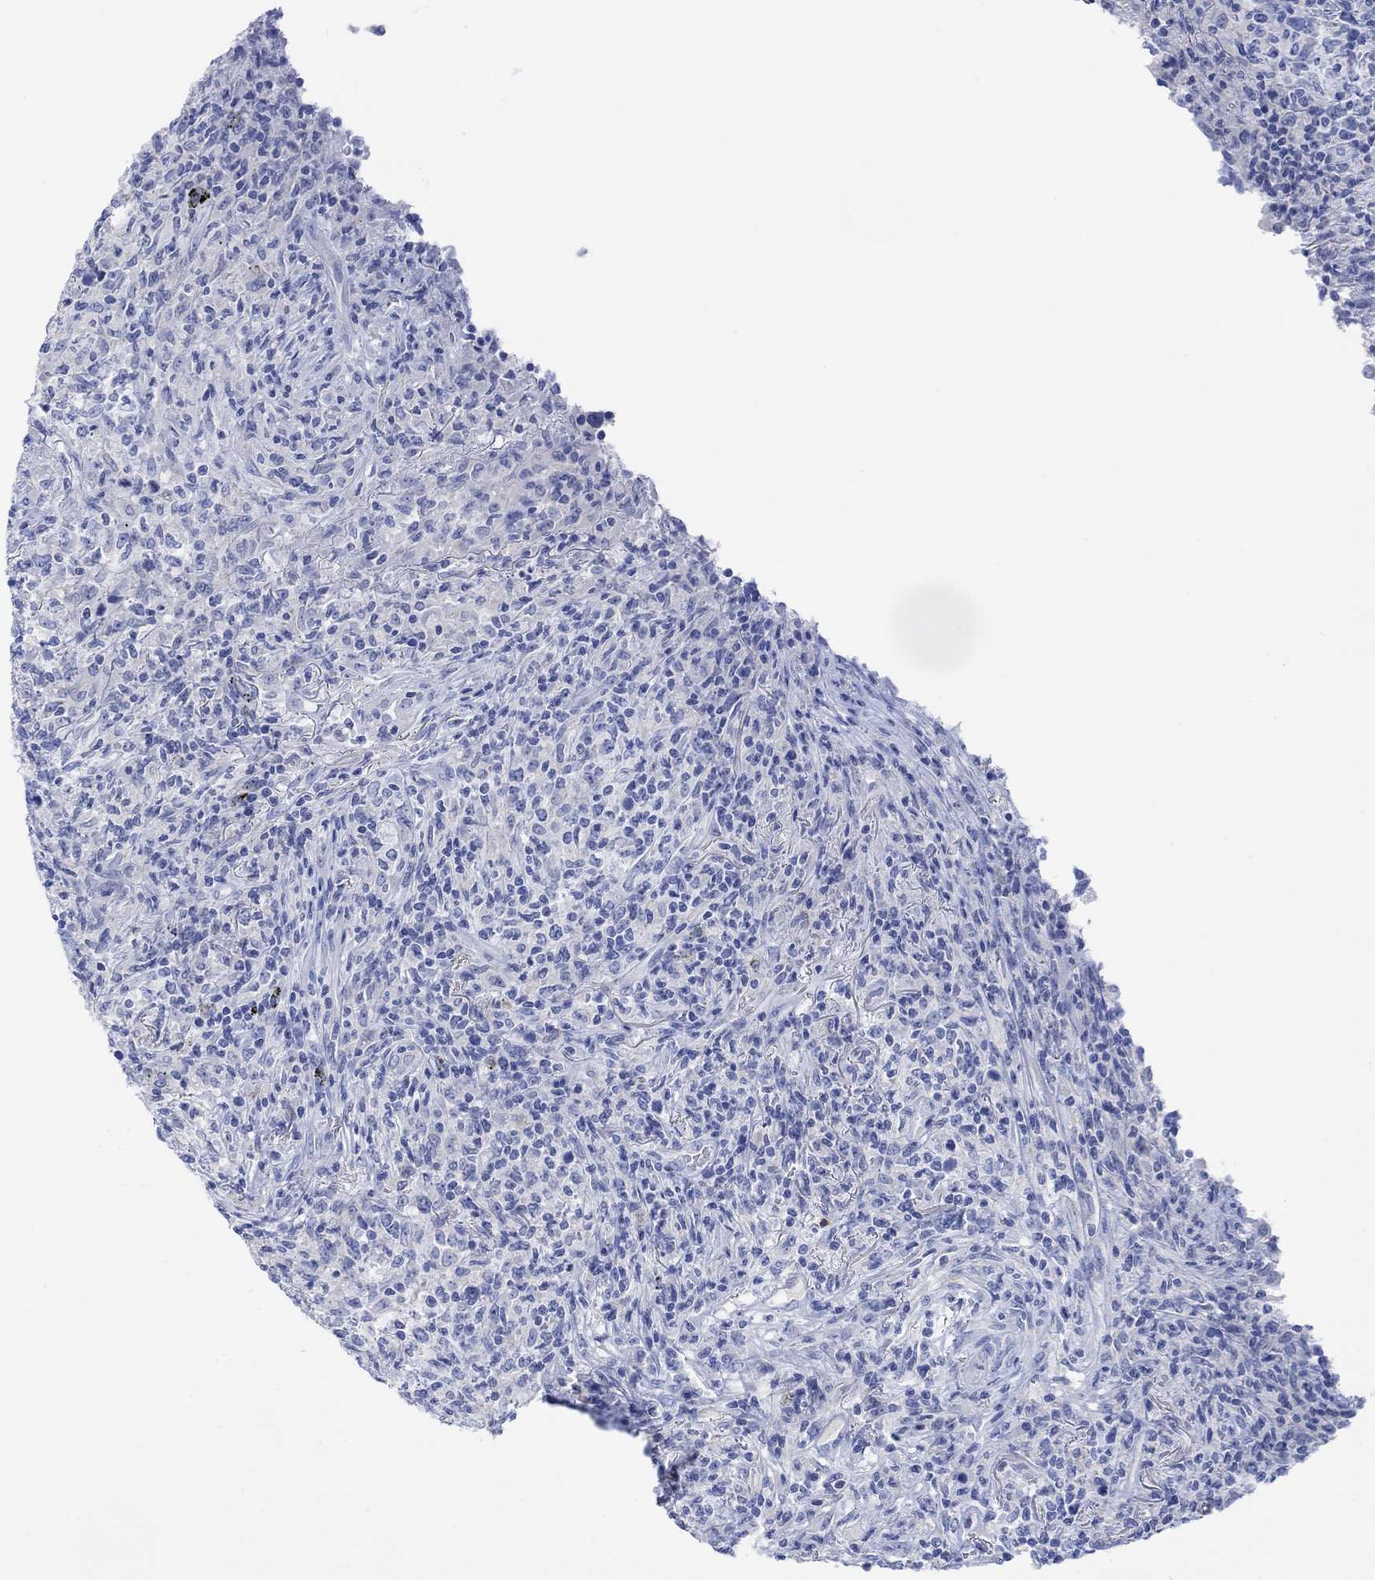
{"staining": {"intensity": "negative", "quantity": "none", "location": "none"}, "tissue": "lymphoma", "cell_type": "Tumor cells", "image_type": "cancer", "snomed": [{"axis": "morphology", "description": "Malignant lymphoma, non-Hodgkin's type, High grade"}, {"axis": "topography", "description": "Lung"}], "caption": "Immunohistochemistry (IHC) photomicrograph of malignant lymphoma, non-Hodgkin's type (high-grade) stained for a protein (brown), which displays no positivity in tumor cells.", "gene": "CALCA", "patient": {"sex": "male", "age": 79}}